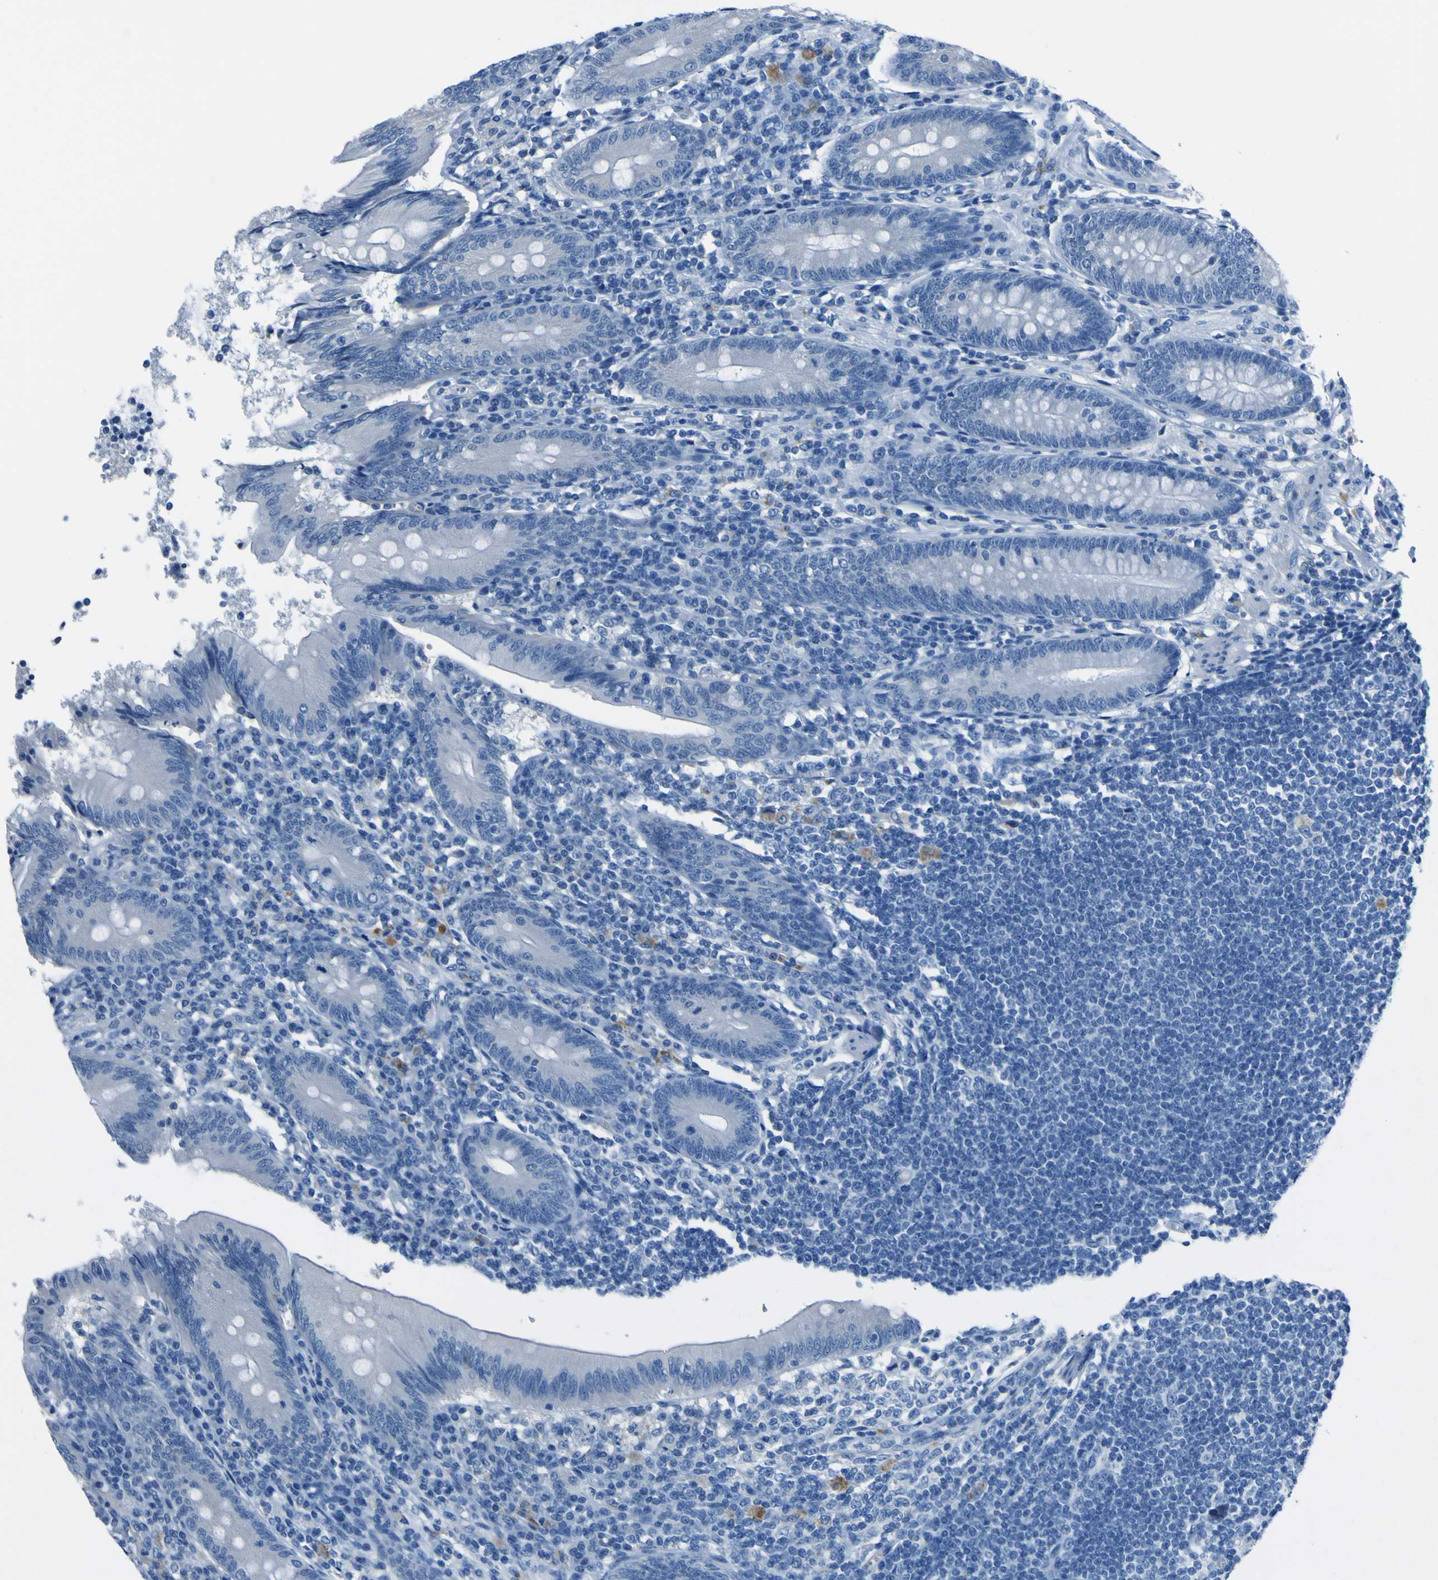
{"staining": {"intensity": "negative", "quantity": "none", "location": "none"}, "tissue": "appendix", "cell_type": "Glandular cells", "image_type": "normal", "snomed": [{"axis": "morphology", "description": "Normal tissue, NOS"}, {"axis": "morphology", "description": "Inflammation, NOS"}, {"axis": "topography", "description": "Appendix"}], "caption": "Glandular cells show no significant protein positivity in unremarkable appendix. (DAB immunohistochemistry with hematoxylin counter stain).", "gene": "PHKG1", "patient": {"sex": "male", "age": 46}}